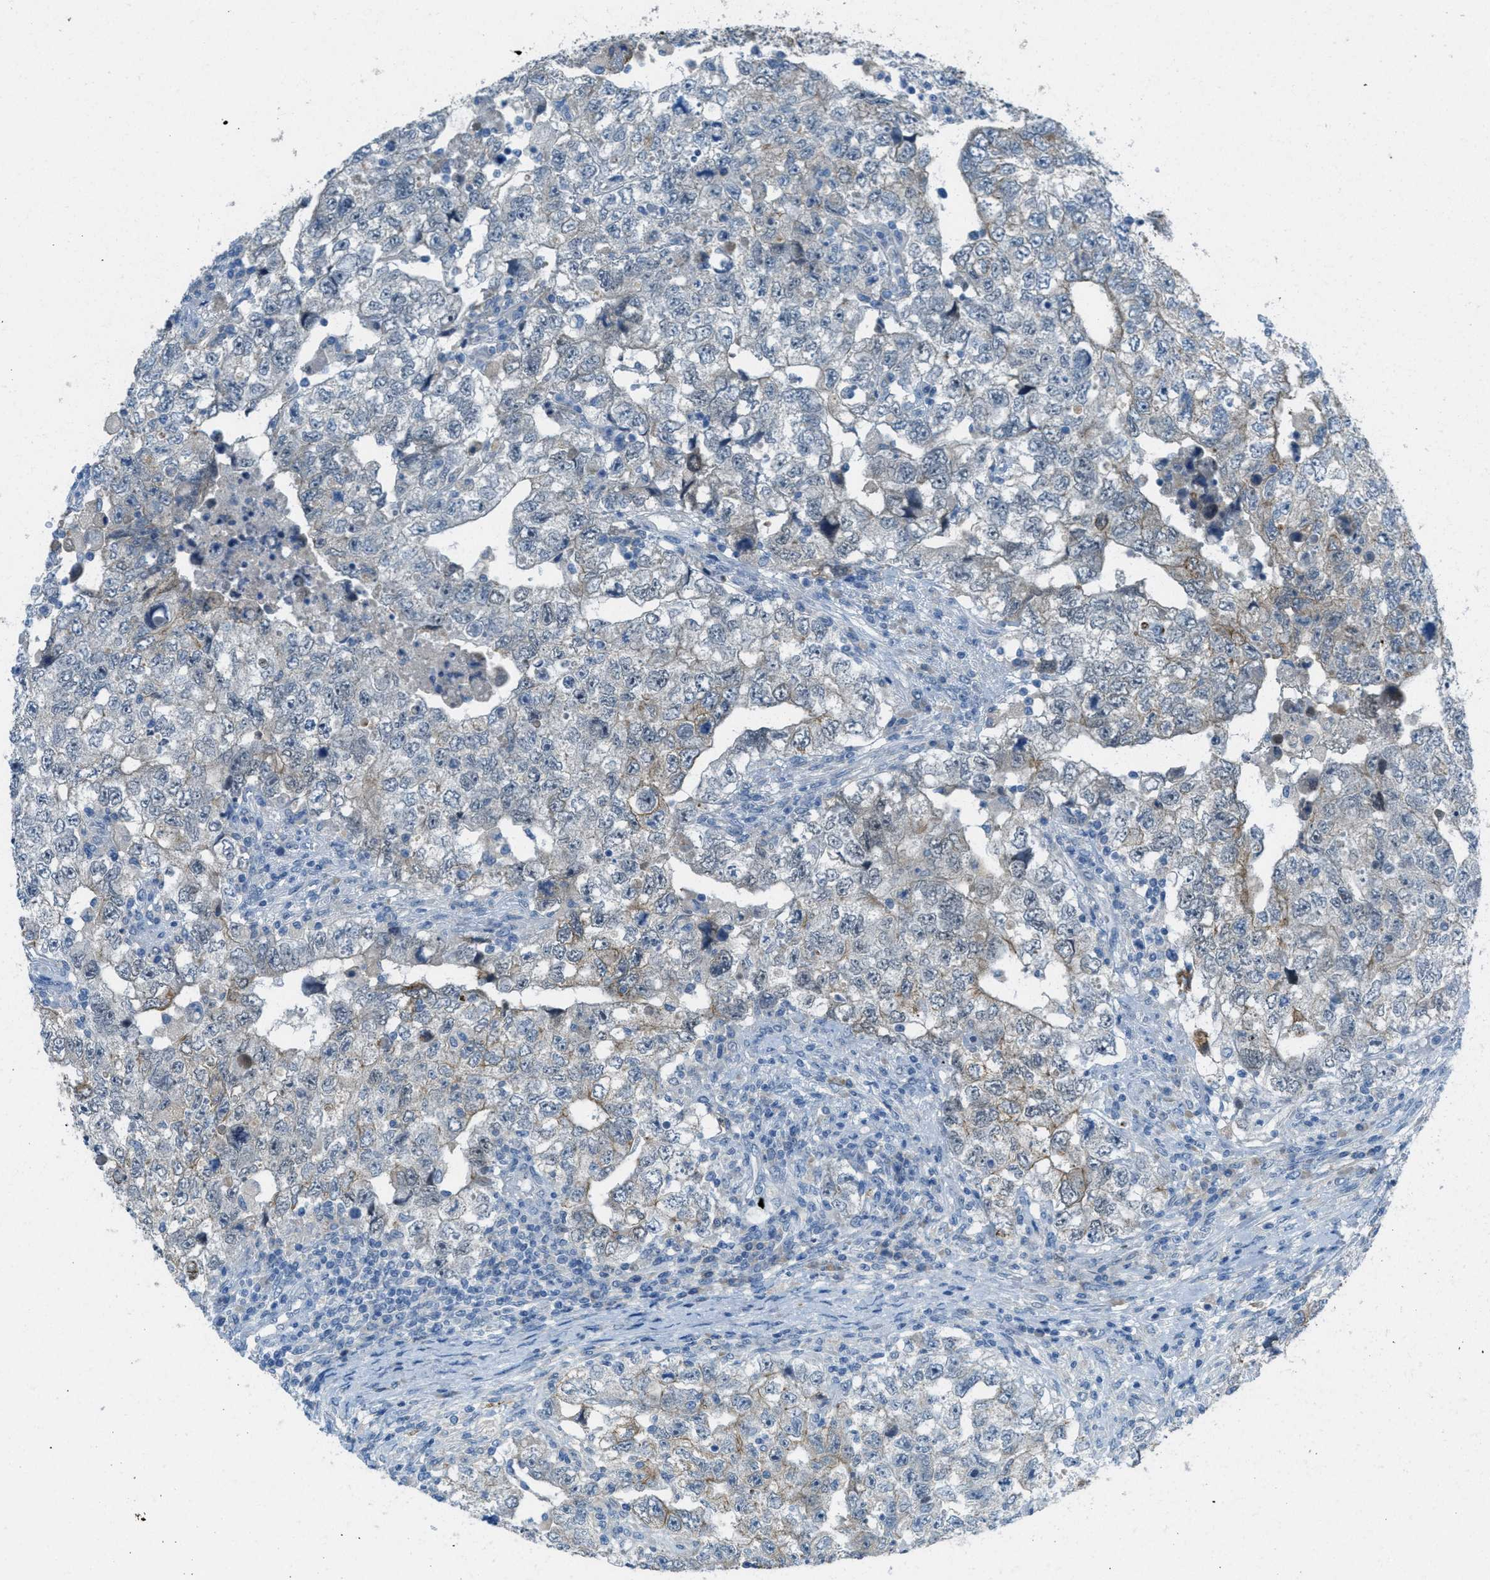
{"staining": {"intensity": "weak", "quantity": "<25%", "location": "cytoplasmic/membranous"}, "tissue": "testis cancer", "cell_type": "Tumor cells", "image_type": "cancer", "snomed": [{"axis": "morphology", "description": "Carcinoma, Embryonal, NOS"}, {"axis": "topography", "description": "Testis"}], "caption": "Tumor cells are negative for protein expression in human testis cancer (embryonal carcinoma).", "gene": "KLHL8", "patient": {"sex": "male", "age": 36}}